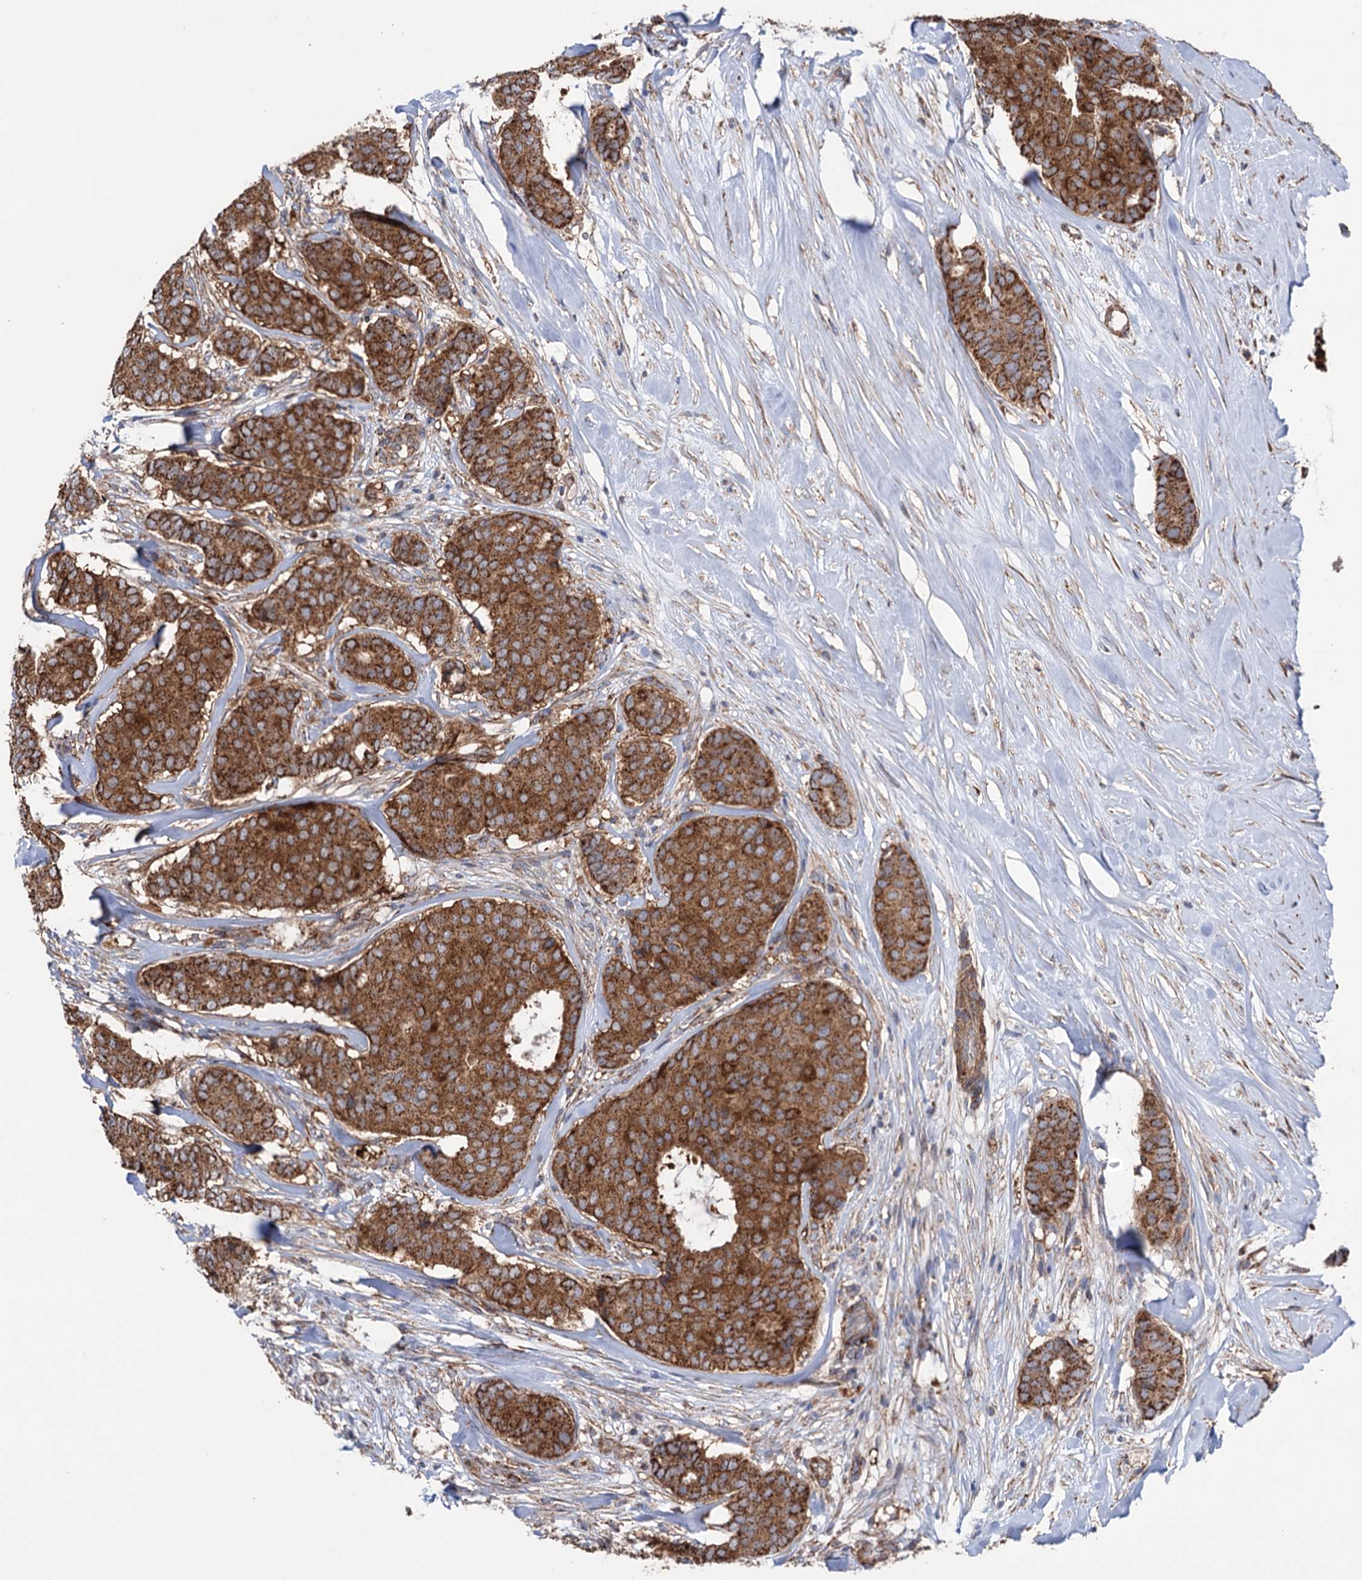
{"staining": {"intensity": "moderate", "quantity": ">75%", "location": "cytoplasmic/membranous"}, "tissue": "breast cancer", "cell_type": "Tumor cells", "image_type": "cancer", "snomed": [{"axis": "morphology", "description": "Duct carcinoma"}, {"axis": "topography", "description": "Breast"}], "caption": "An immunohistochemistry micrograph of tumor tissue is shown. Protein staining in brown labels moderate cytoplasmic/membranous positivity in breast cancer (invasive ductal carcinoma) within tumor cells.", "gene": "SUCLA2", "patient": {"sex": "female", "age": 75}}